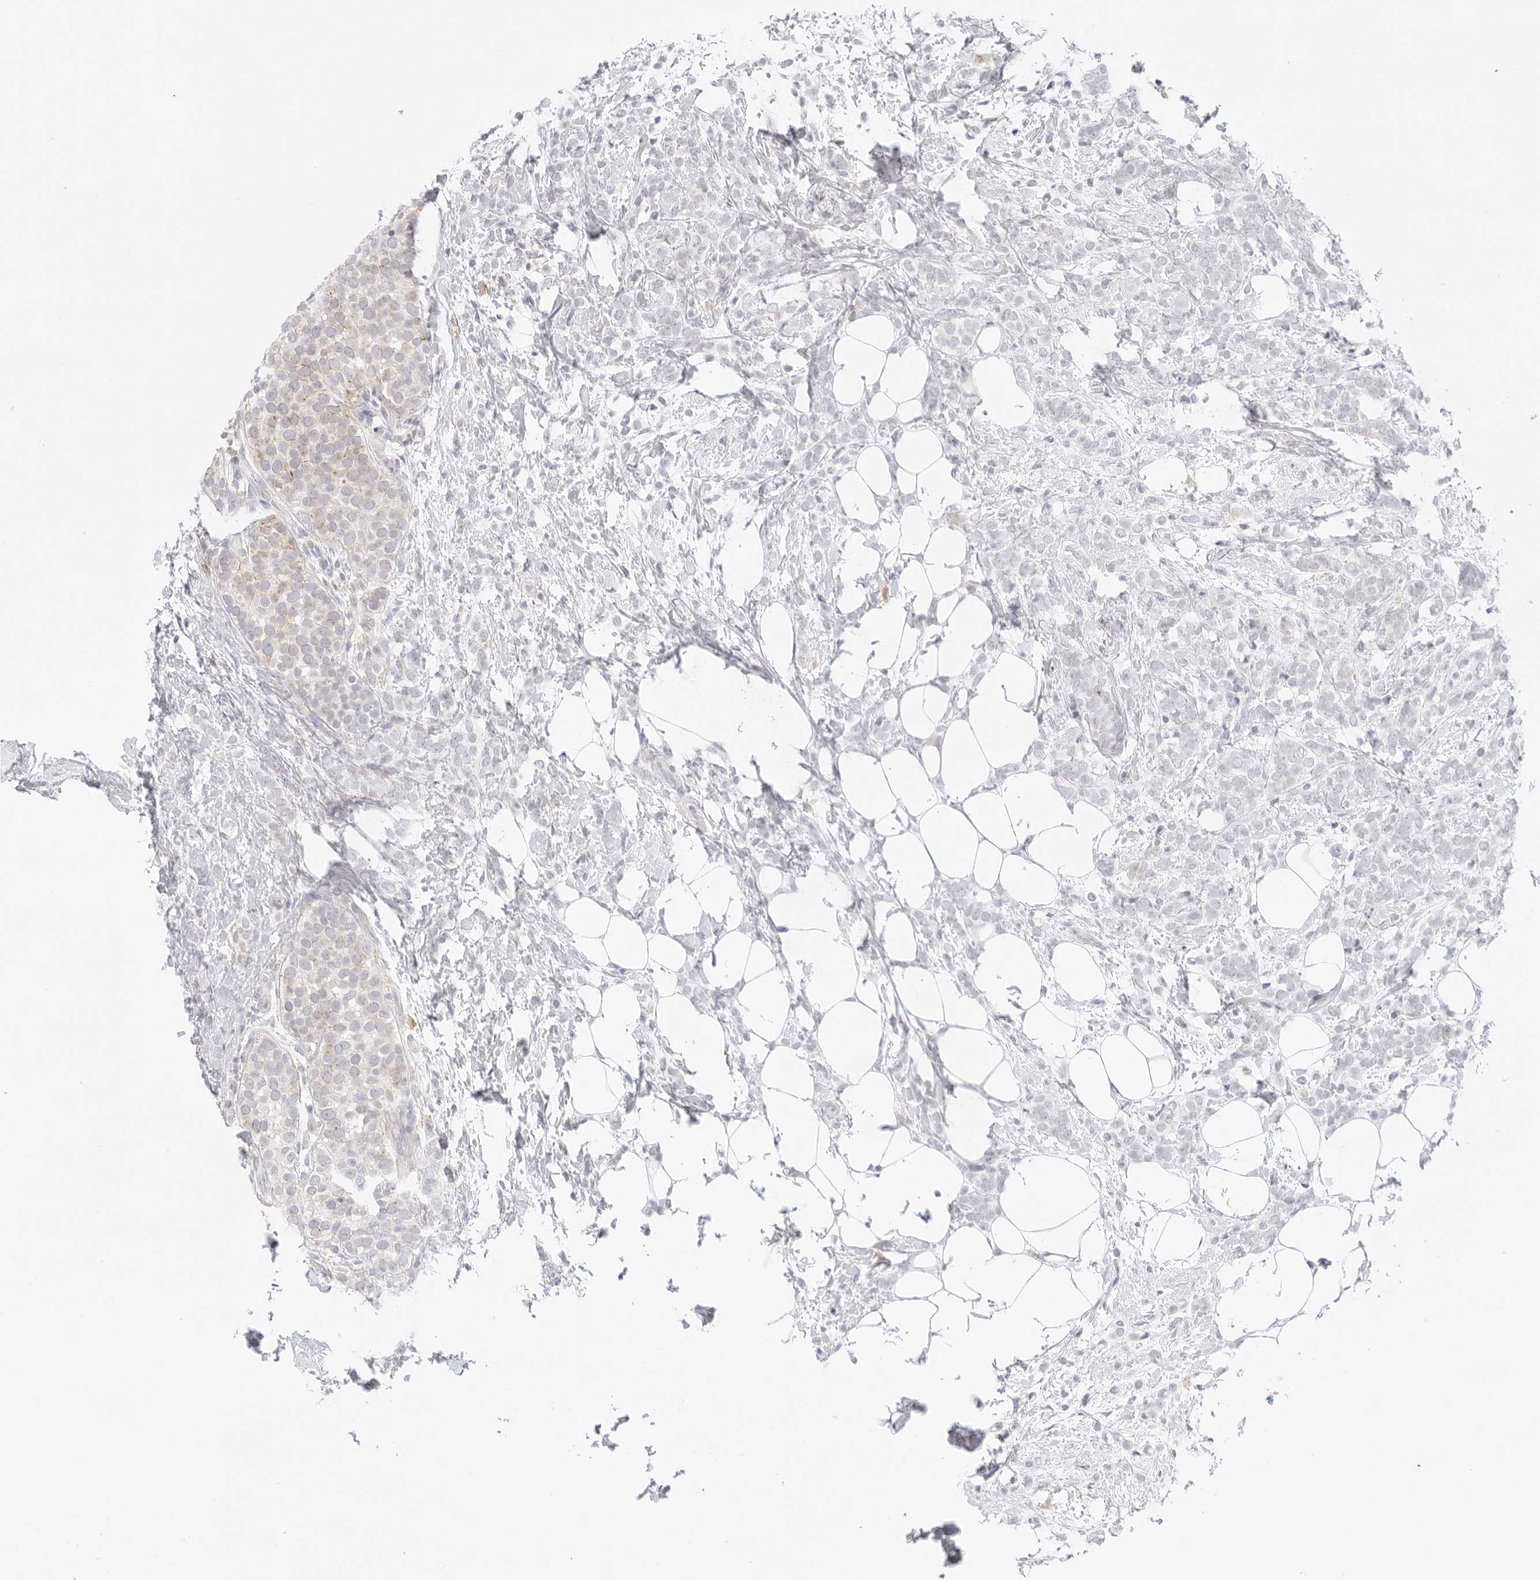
{"staining": {"intensity": "negative", "quantity": "none", "location": "none"}, "tissue": "breast cancer", "cell_type": "Tumor cells", "image_type": "cancer", "snomed": [{"axis": "morphology", "description": "Lobular carcinoma"}, {"axis": "topography", "description": "Breast"}], "caption": "DAB immunohistochemical staining of human breast cancer (lobular carcinoma) exhibits no significant positivity in tumor cells.", "gene": "TNFRSF14", "patient": {"sex": "female", "age": 50}}